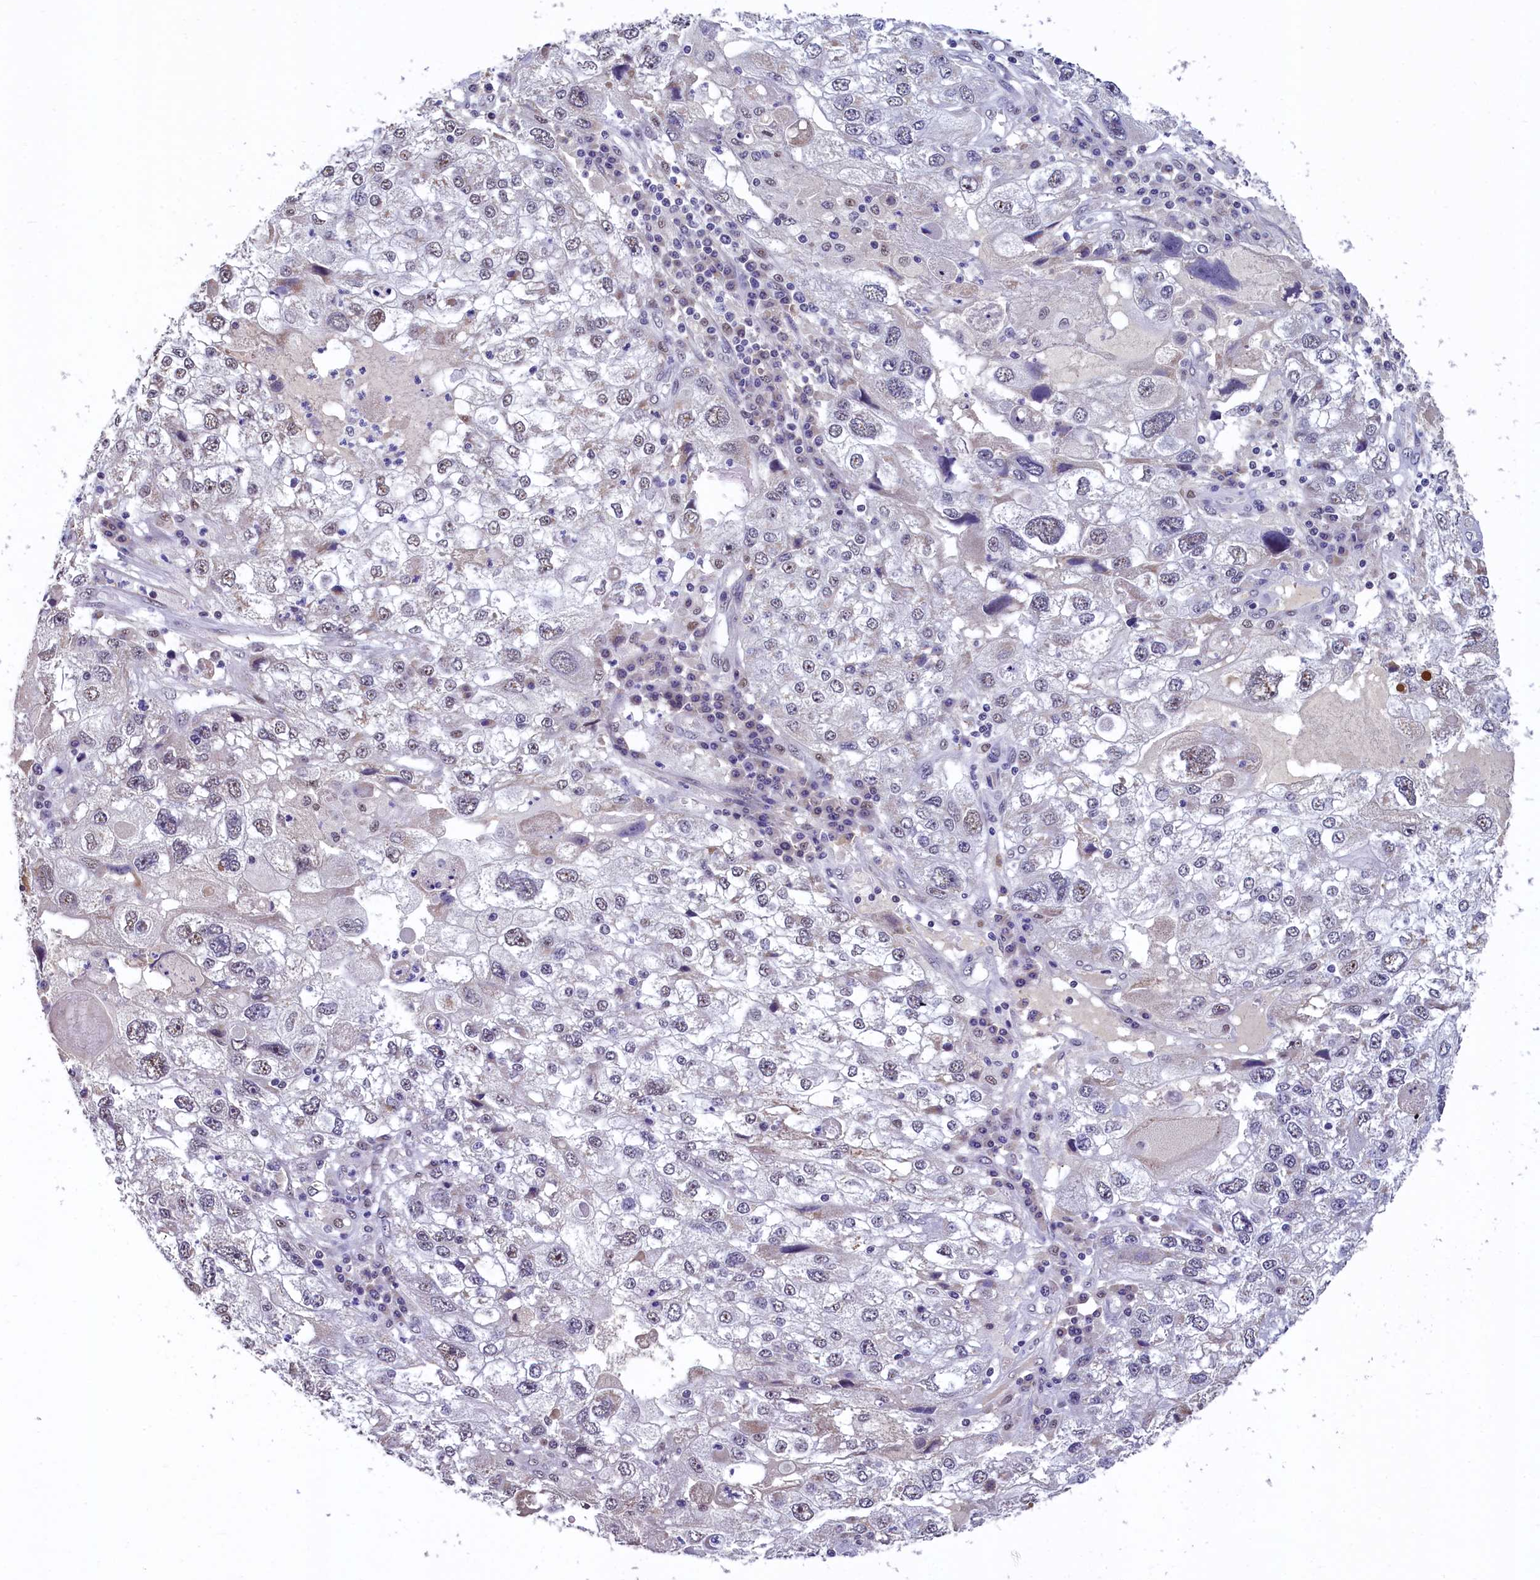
{"staining": {"intensity": "weak", "quantity": "<25%", "location": "nuclear"}, "tissue": "endometrial cancer", "cell_type": "Tumor cells", "image_type": "cancer", "snomed": [{"axis": "morphology", "description": "Adenocarcinoma, NOS"}, {"axis": "topography", "description": "Endometrium"}], "caption": "Tumor cells show no significant protein staining in adenocarcinoma (endometrial).", "gene": "HECTD4", "patient": {"sex": "female", "age": 49}}